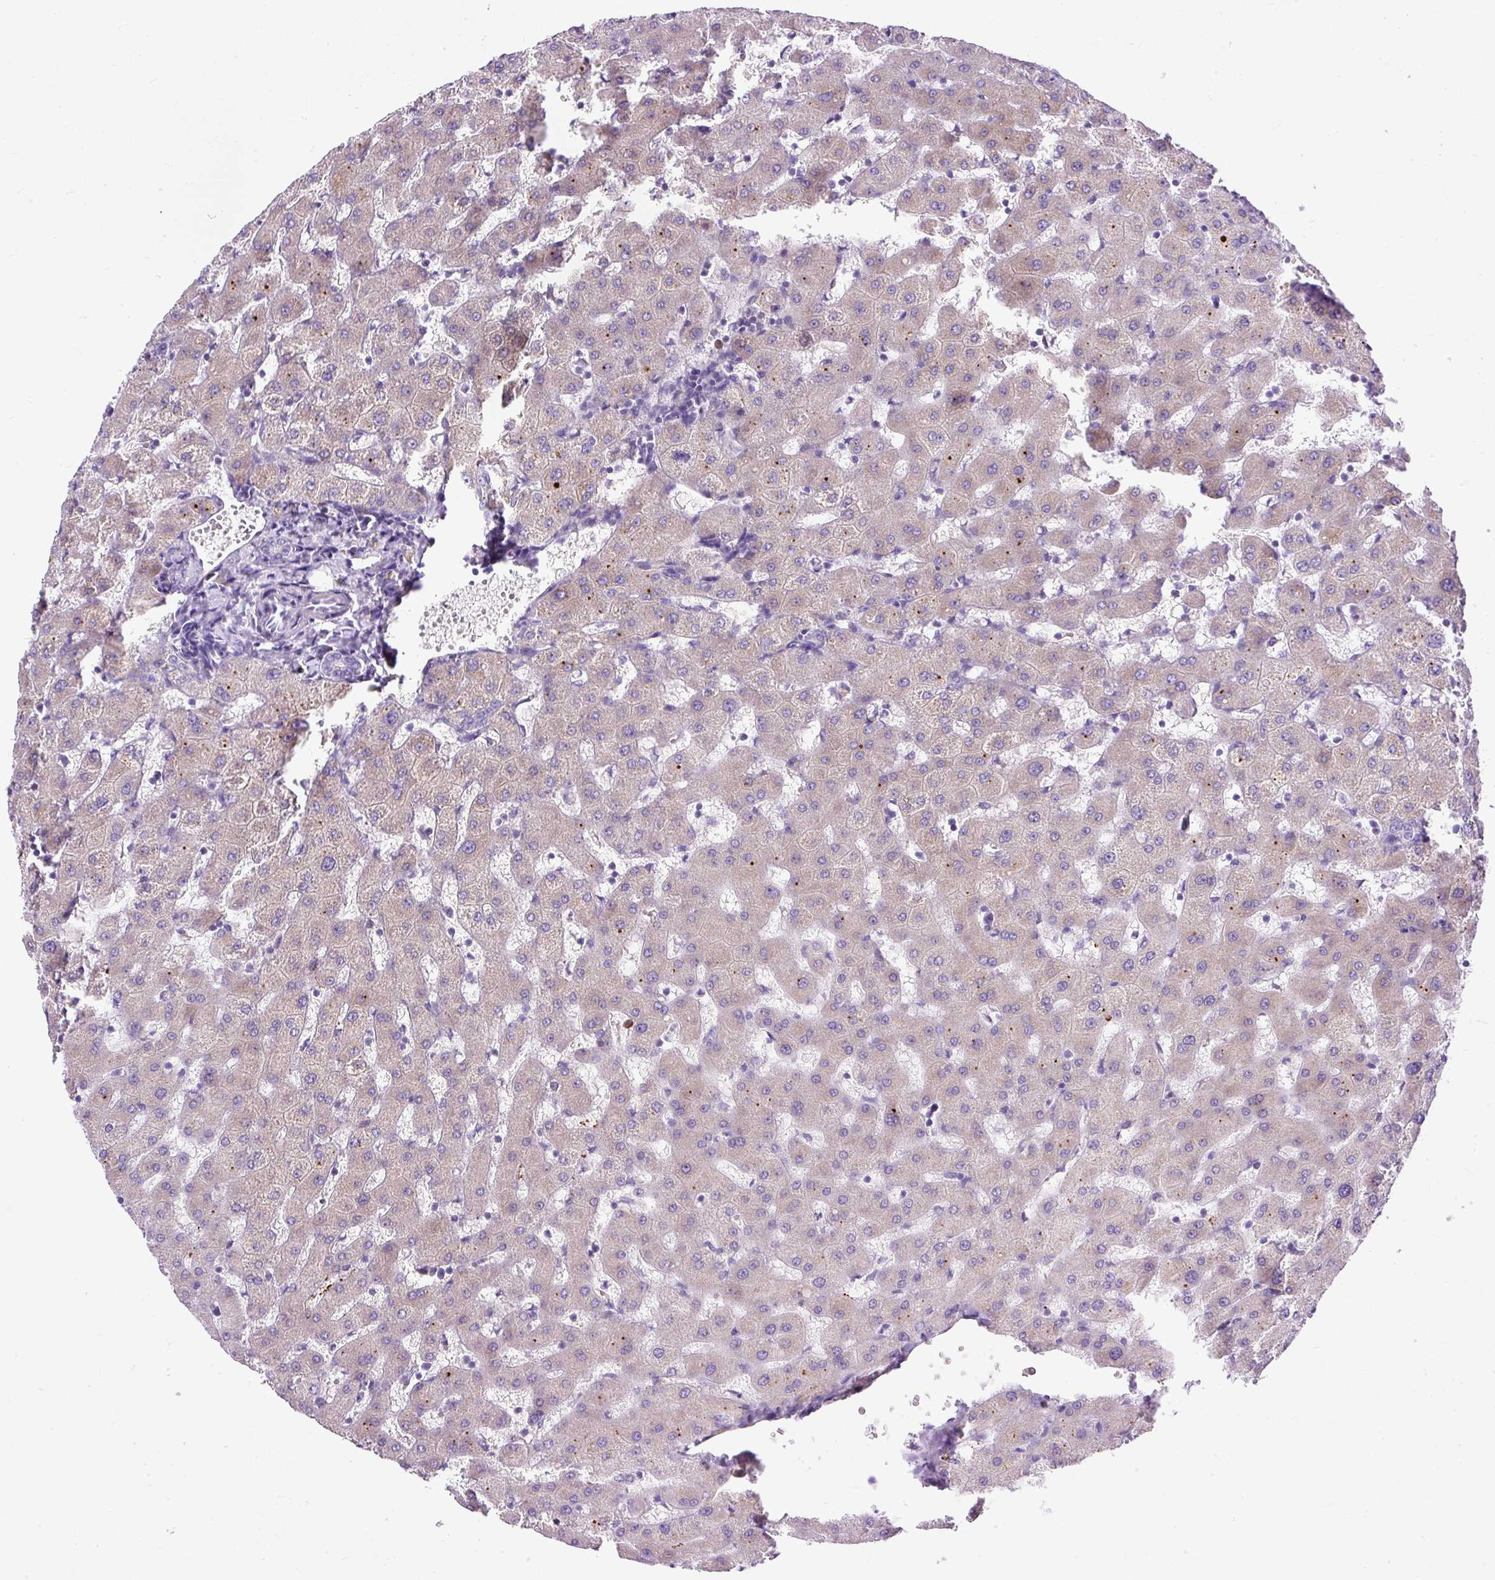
{"staining": {"intensity": "negative", "quantity": "none", "location": "none"}, "tissue": "liver", "cell_type": "Cholangiocytes", "image_type": "normal", "snomed": [{"axis": "morphology", "description": "Normal tissue, NOS"}, {"axis": "topography", "description": "Liver"}], "caption": "This is an immunohistochemistry (IHC) micrograph of benign human liver. There is no staining in cholangiocytes.", "gene": "FMC1", "patient": {"sex": "female", "age": 63}}